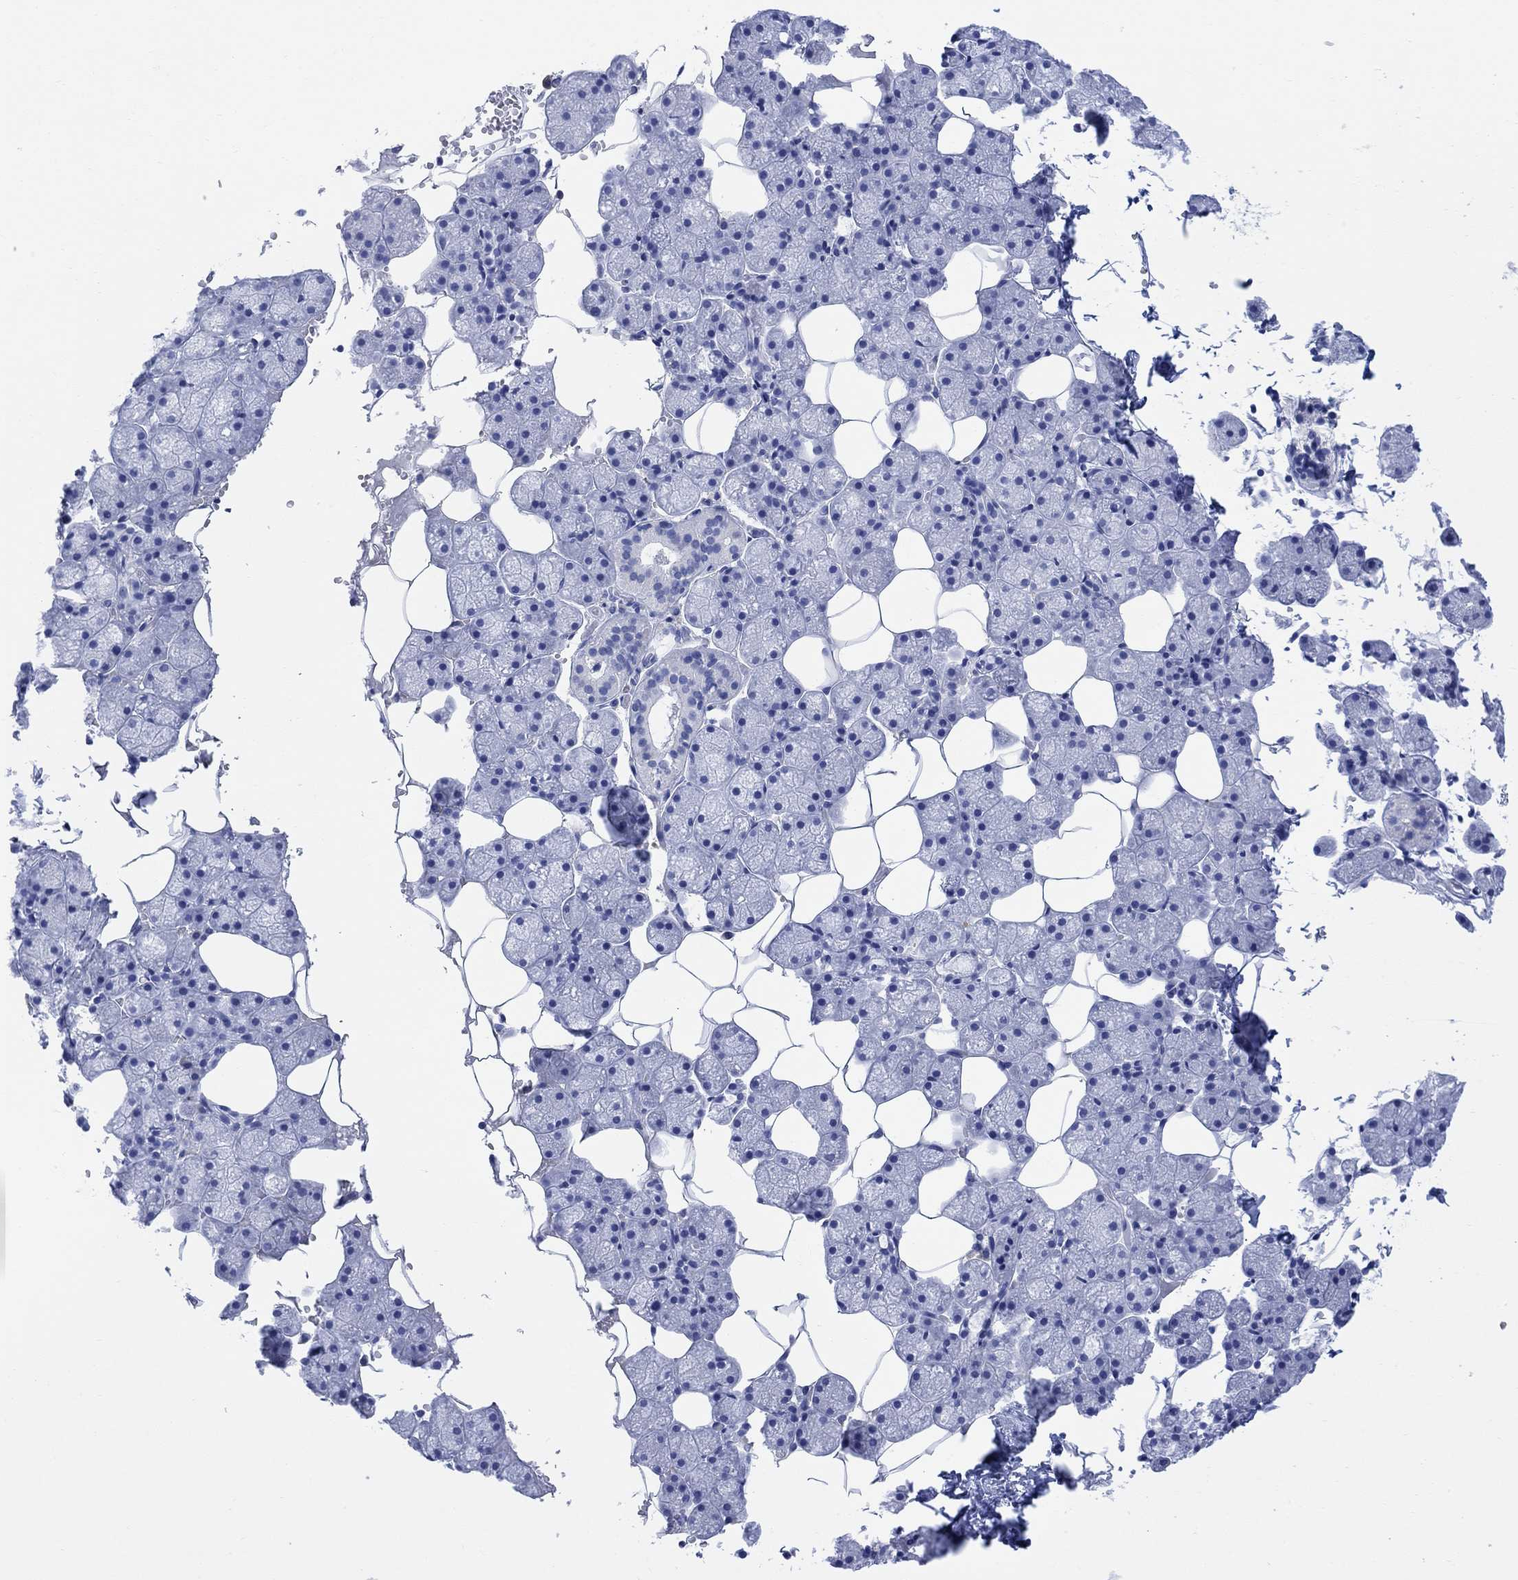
{"staining": {"intensity": "negative", "quantity": "none", "location": "none"}, "tissue": "salivary gland", "cell_type": "Glandular cells", "image_type": "normal", "snomed": [{"axis": "morphology", "description": "Normal tissue, NOS"}, {"axis": "topography", "description": "Salivary gland"}], "caption": "This is an immunohistochemistry (IHC) micrograph of unremarkable human salivary gland. There is no expression in glandular cells.", "gene": "GNG13", "patient": {"sex": "male", "age": 38}}